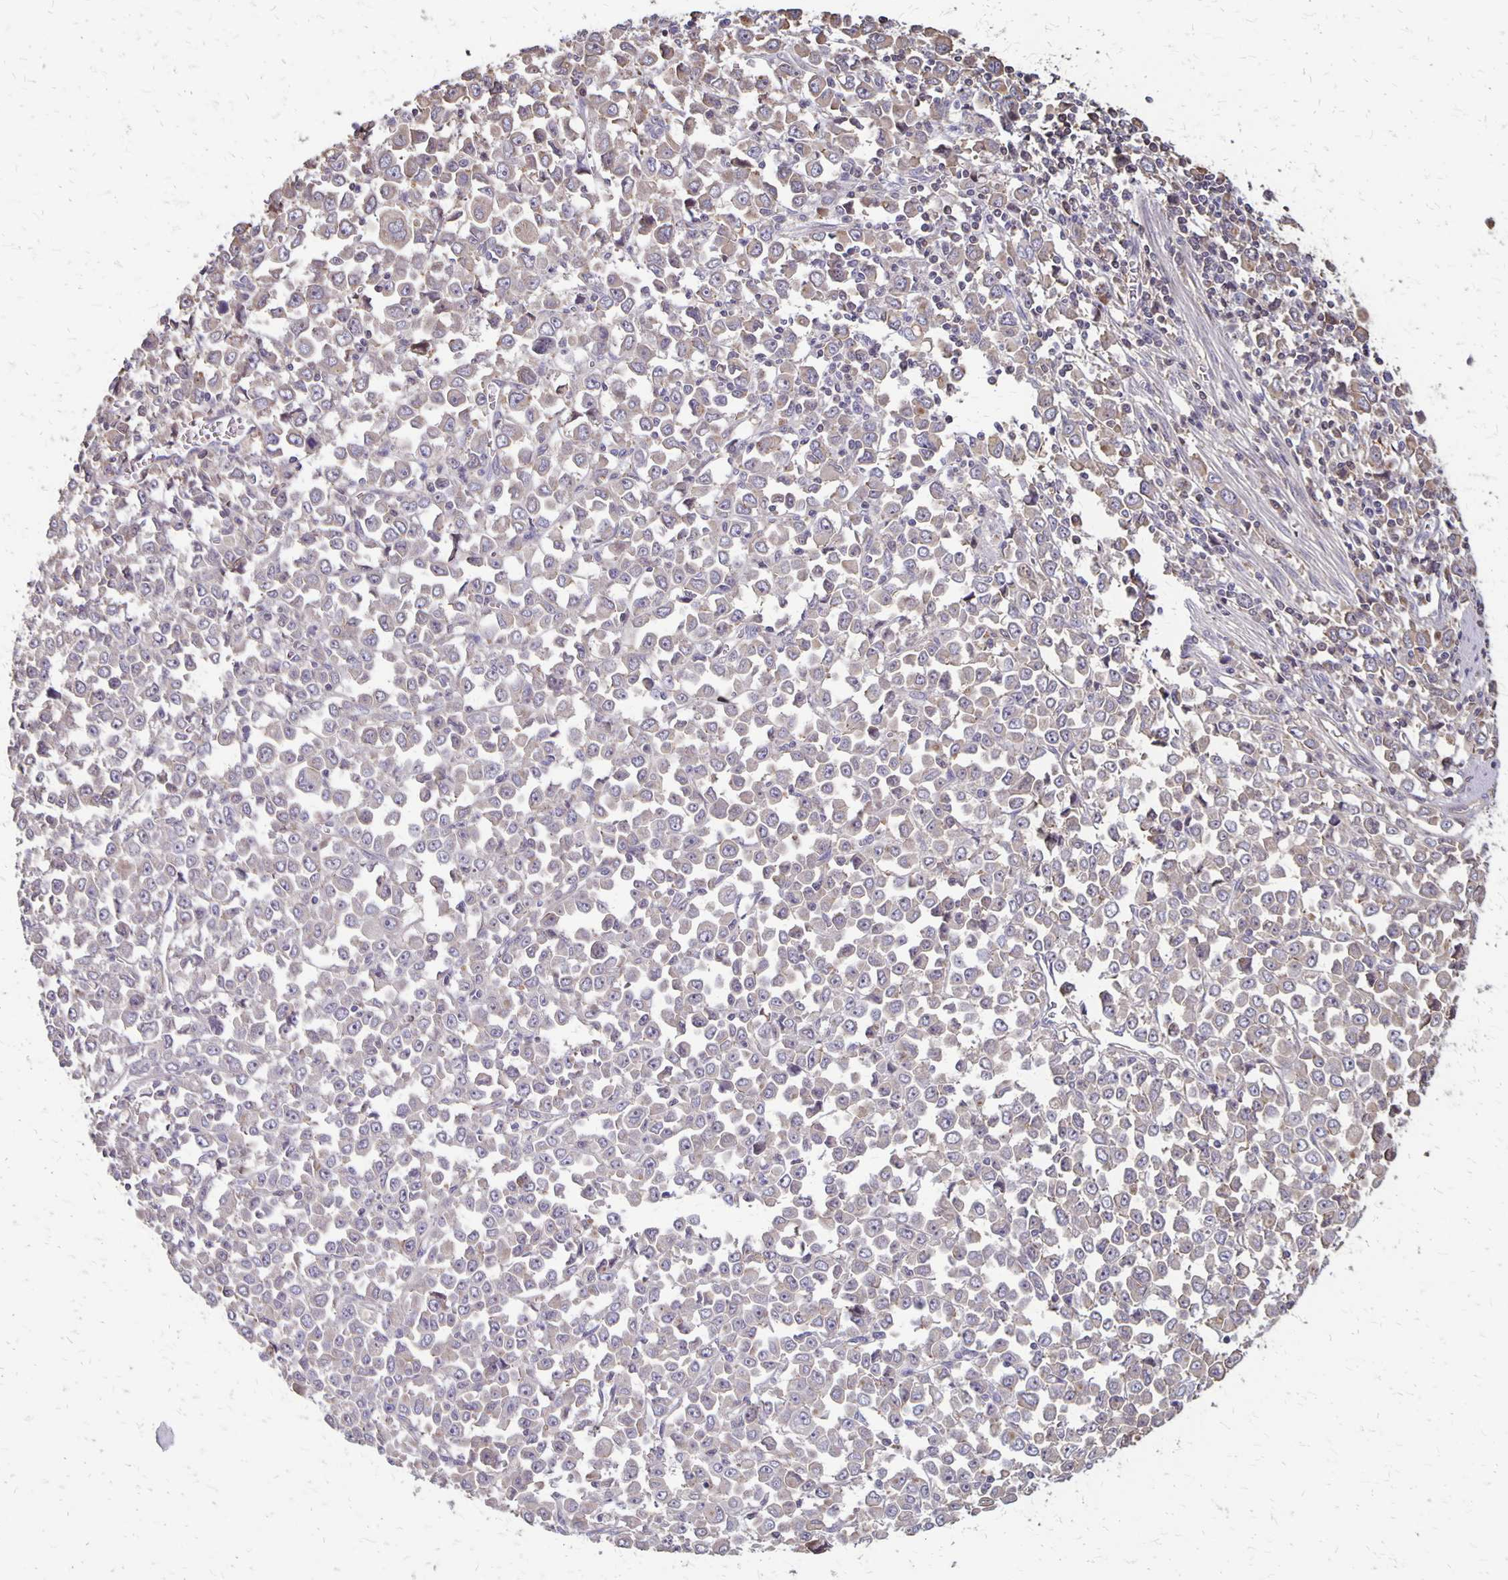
{"staining": {"intensity": "negative", "quantity": "none", "location": "none"}, "tissue": "stomach cancer", "cell_type": "Tumor cells", "image_type": "cancer", "snomed": [{"axis": "morphology", "description": "Adenocarcinoma, NOS"}, {"axis": "topography", "description": "Stomach, upper"}], "caption": "High magnification brightfield microscopy of stomach adenocarcinoma stained with DAB (brown) and counterstained with hematoxylin (blue): tumor cells show no significant positivity. Nuclei are stained in blue.", "gene": "PROM2", "patient": {"sex": "male", "age": 70}}